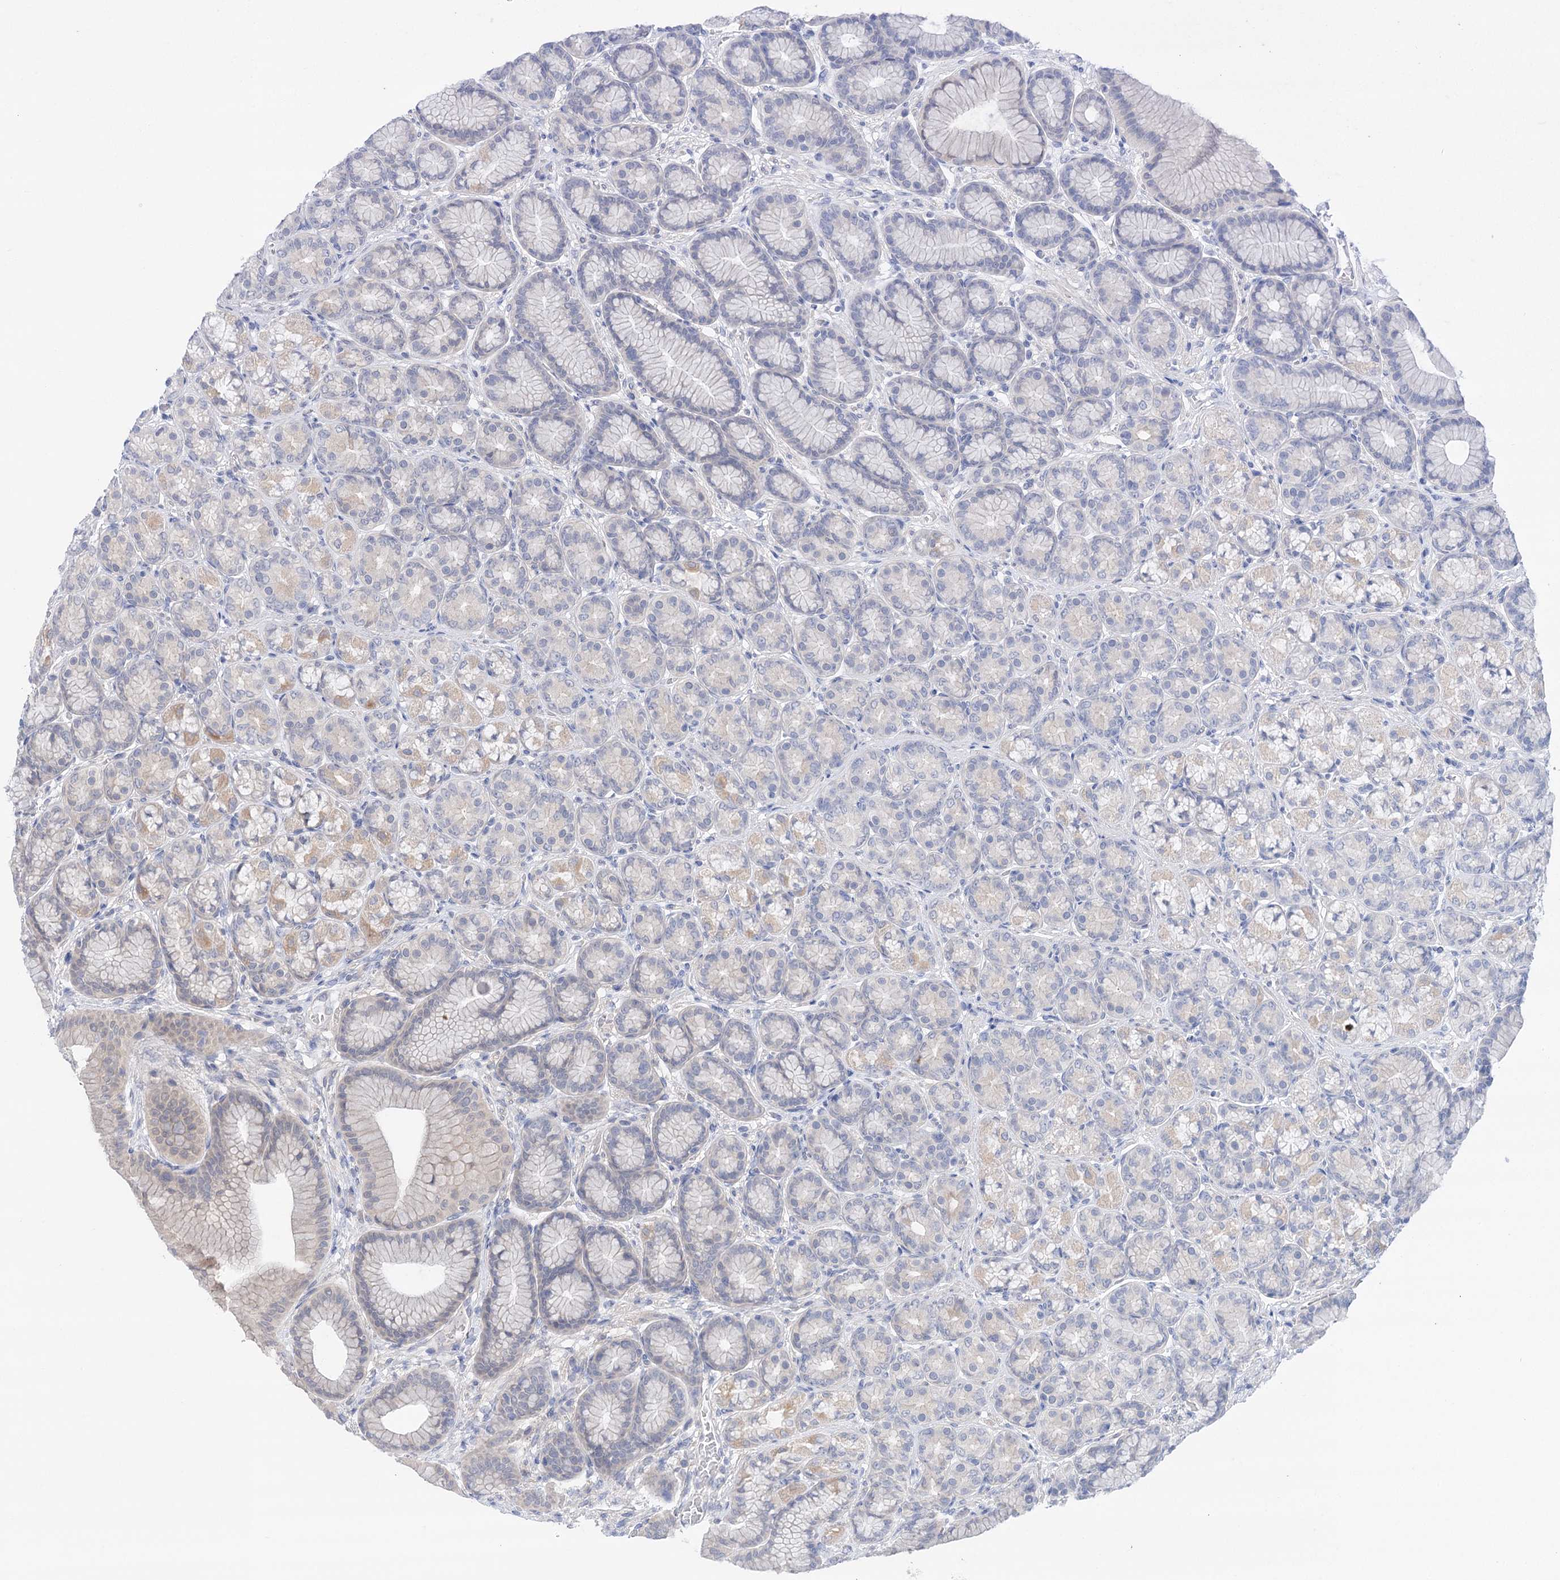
{"staining": {"intensity": "weak", "quantity": "<25%", "location": "cytoplasmic/membranous"}, "tissue": "stomach", "cell_type": "Glandular cells", "image_type": "normal", "snomed": [{"axis": "morphology", "description": "Normal tissue, NOS"}, {"axis": "morphology", "description": "Adenocarcinoma, NOS"}, {"axis": "morphology", "description": "Adenocarcinoma, High grade"}, {"axis": "topography", "description": "Stomach, upper"}, {"axis": "topography", "description": "Stomach"}], "caption": "Immunohistochemical staining of unremarkable stomach reveals no significant staining in glandular cells. (Stains: DAB immunohistochemistry with hematoxylin counter stain, Microscopy: brightfield microscopy at high magnification).", "gene": "LALBA", "patient": {"sex": "female", "age": 65}}